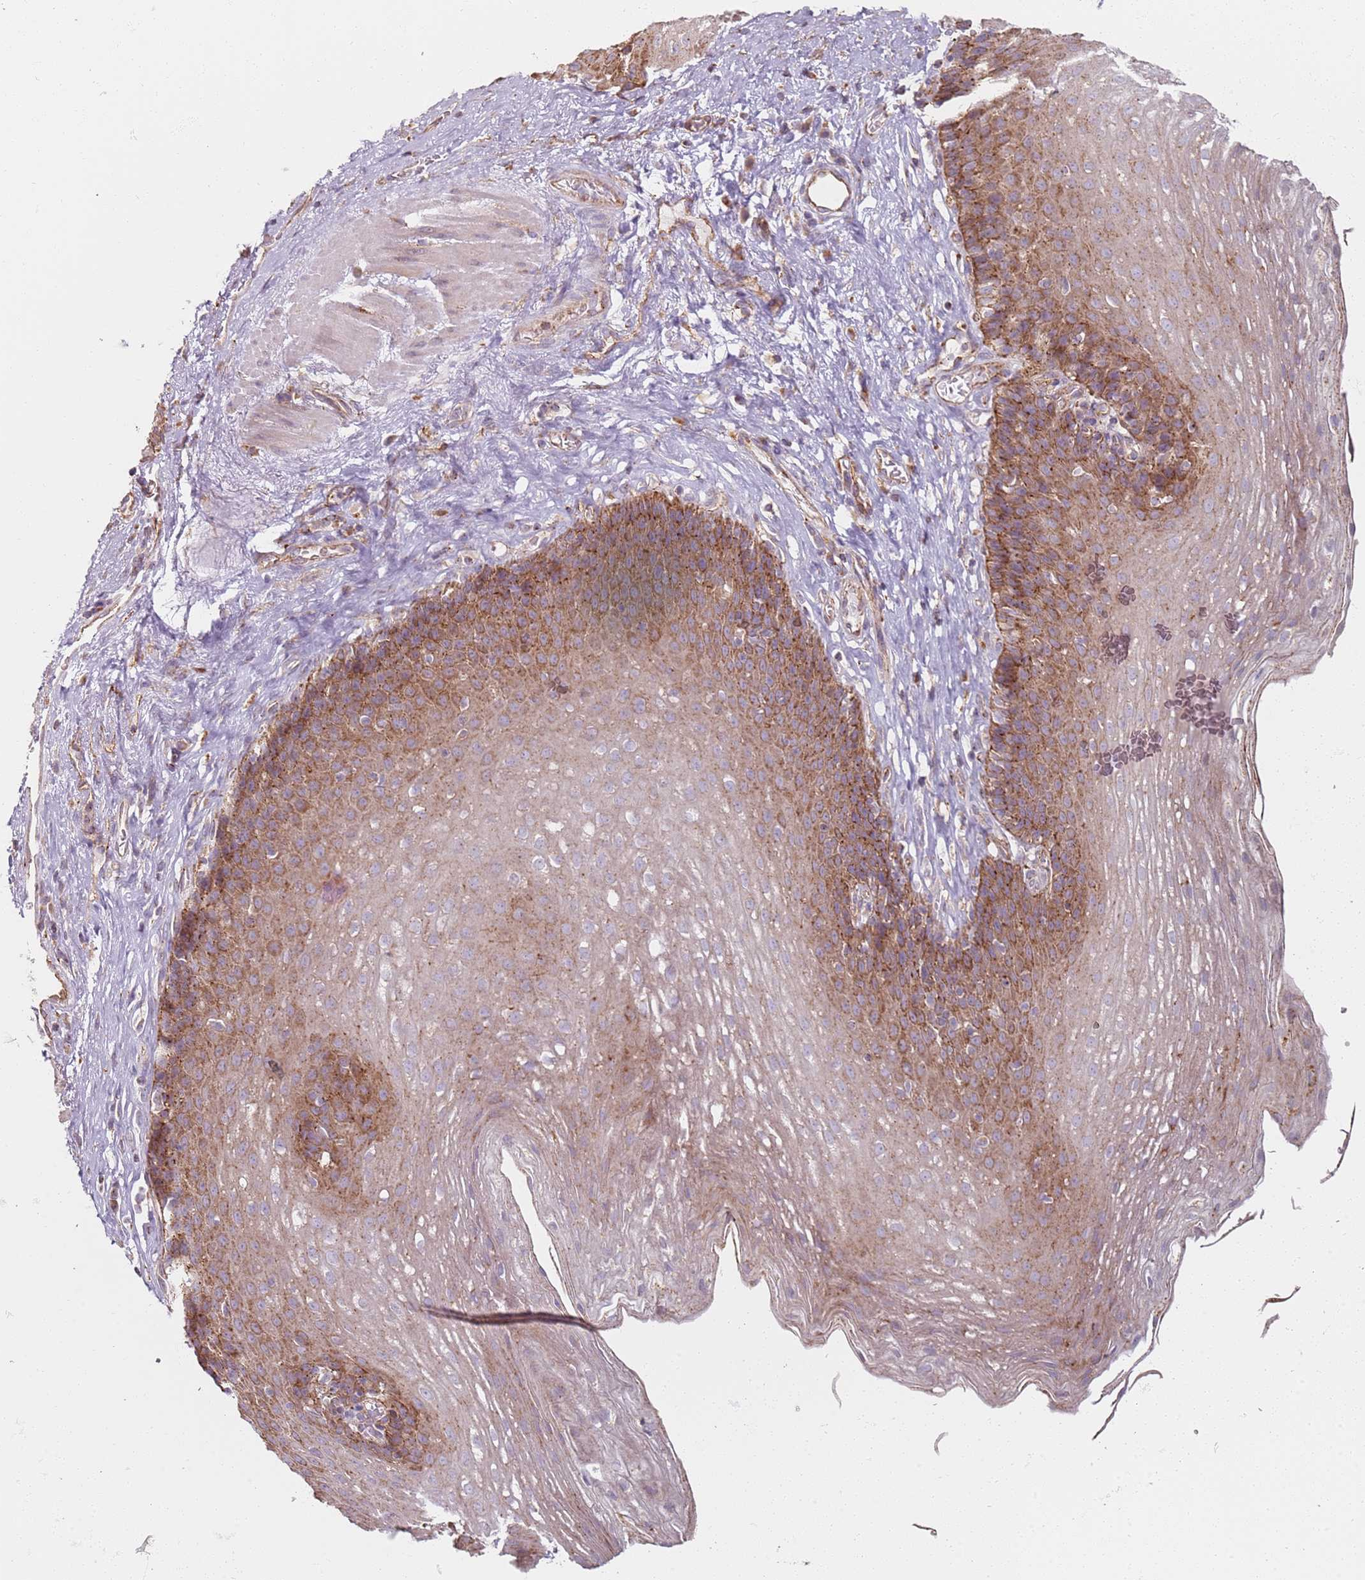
{"staining": {"intensity": "moderate", "quantity": ">75%", "location": "cytoplasmic/membranous"}, "tissue": "esophagus", "cell_type": "Squamous epithelial cells", "image_type": "normal", "snomed": [{"axis": "morphology", "description": "Normal tissue, NOS"}, {"axis": "topography", "description": "Esophagus"}], "caption": "A medium amount of moderate cytoplasmic/membranous positivity is appreciated in about >75% of squamous epithelial cells in benign esophagus.", "gene": "PROKR2", "patient": {"sex": "female", "age": 66}}